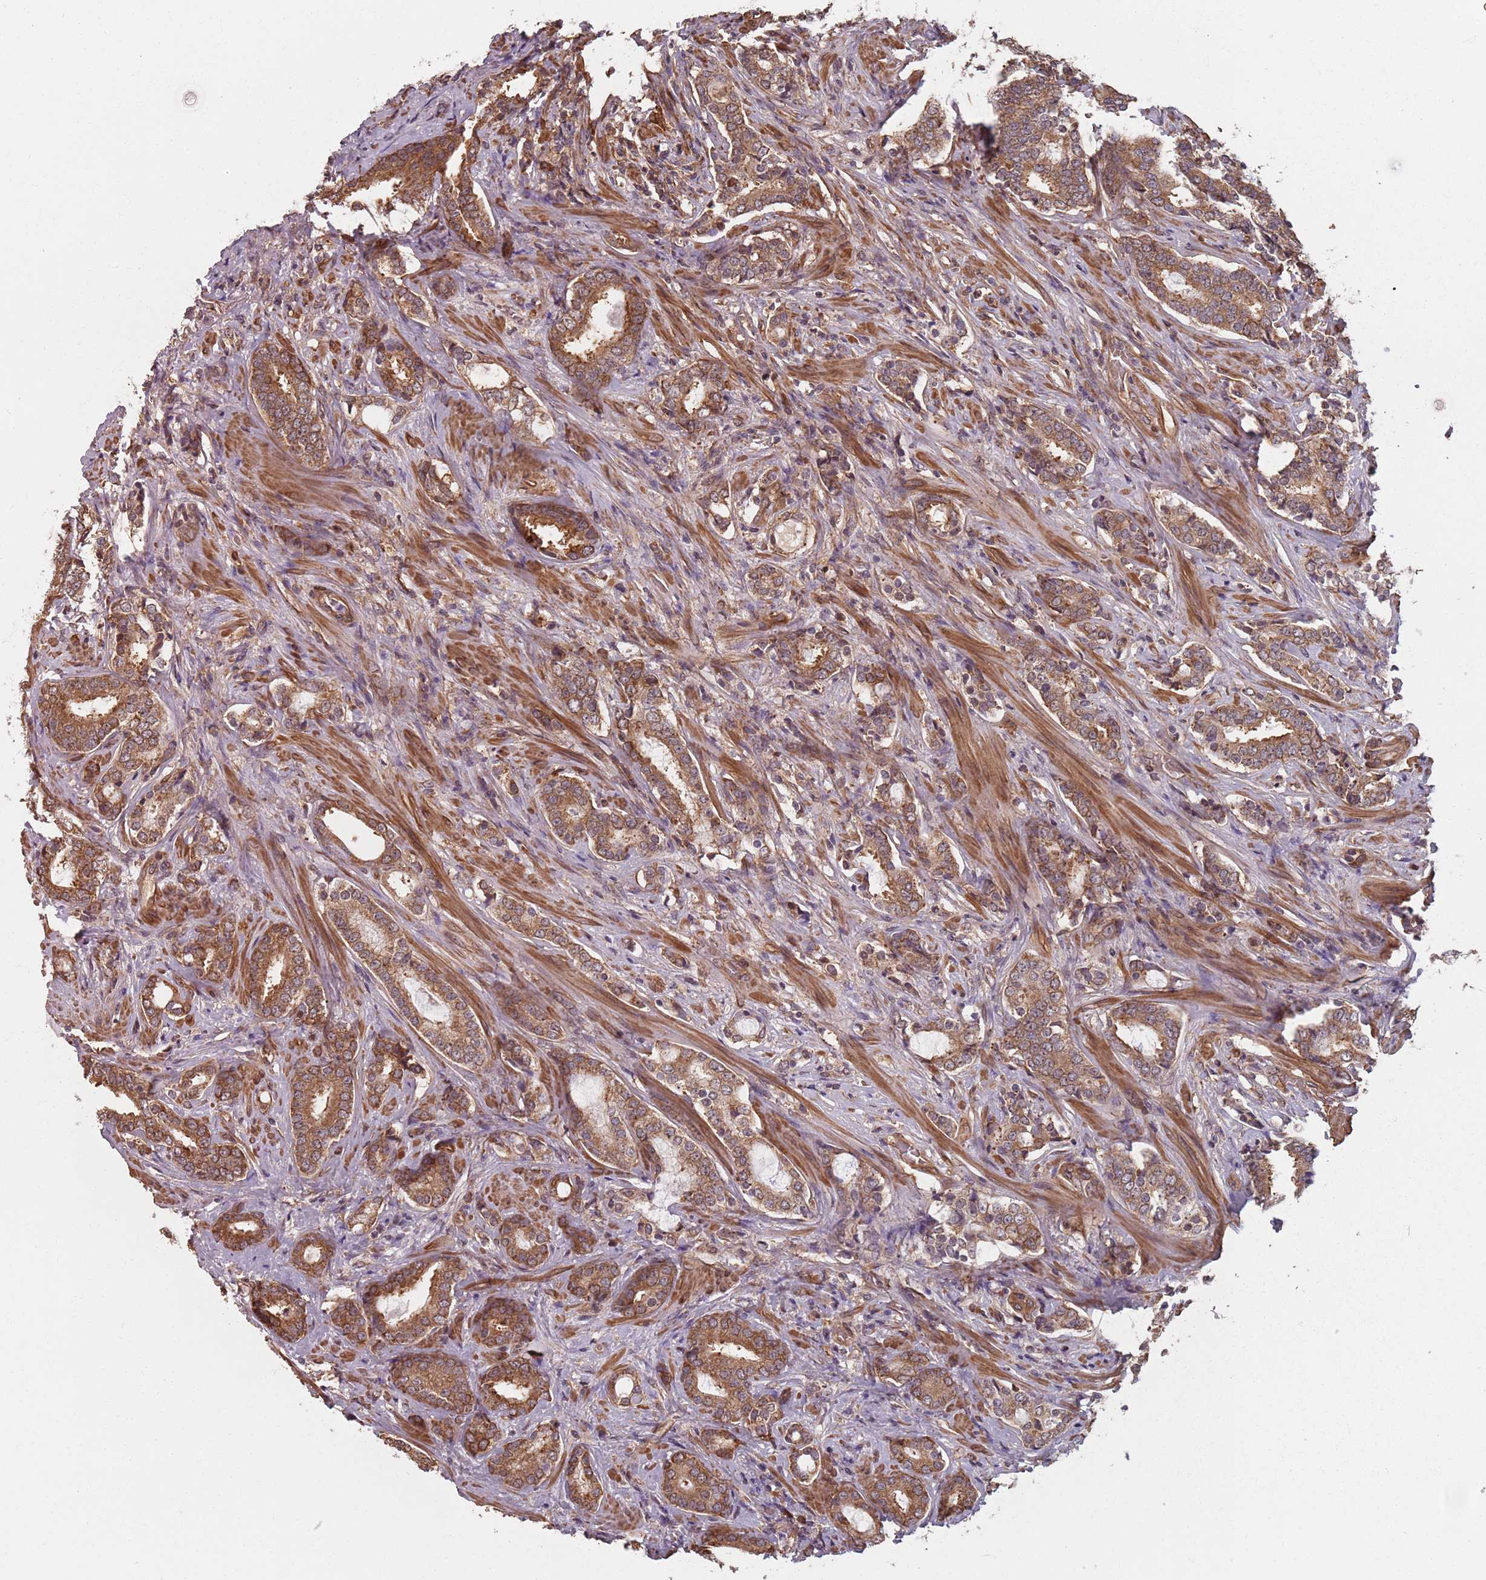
{"staining": {"intensity": "moderate", "quantity": ">75%", "location": "cytoplasmic/membranous"}, "tissue": "prostate cancer", "cell_type": "Tumor cells", "image_type": "cancer", "snomed": [{"axis": "morphology", "description": "Adenocarcinoma, High grade"}, {"axis": "topography", "description": "Prostate"}], "caption": "Protein analysis of high-grade adenocarcinoma (prostate) tissue exhibits moderate cytoplasmic/membranous staining in approximately >75% of tumor cells. (DAB = brown stain, brightfield microscopy at high magnification).", "gene": "NOTCH3", "patient": {"sex": "male", "age": 63}}